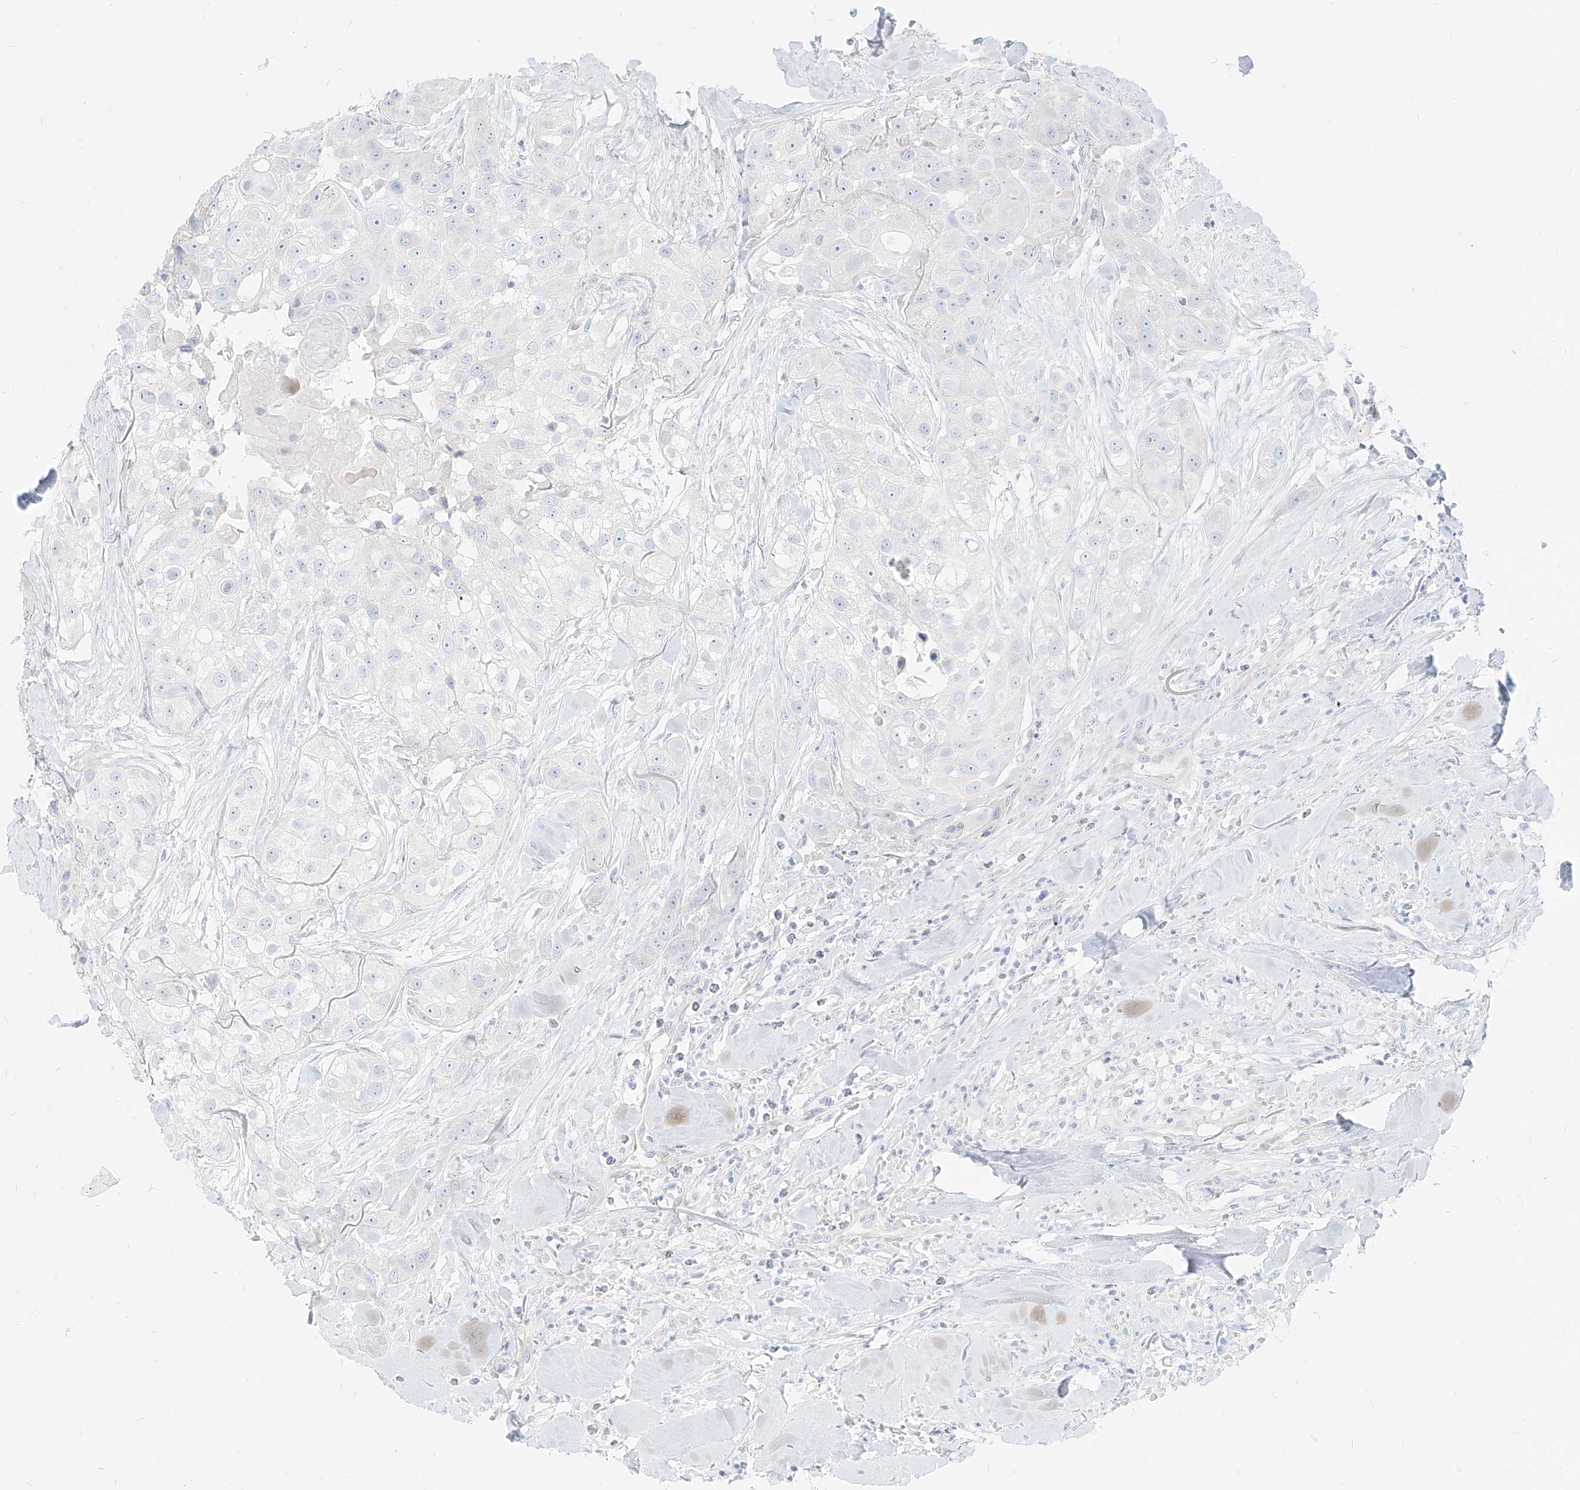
{"staining": {"intensity": "negative", "quantity": "none", "location": "none"}, "tissue": "head and neck cancer", "cell_type": "Tumor cells", "image_type": "cancer", "snomed": [{"axis": "morphology", "description": "Normal tissue, NOS"}, {"axis": "morphology", "description": "Squamous cell carcinoma, NOS"}, {"axis": "topography", "description": "Skeletal muscle"}, {"axis": "topography", "description": "Head-Neck"}], "caption": "Tumor cells show no significant protein positivity in squamous cell carcinoma (head and neck). (Immunohistochemistry, brightfield microscopy, high magnification).", "gene": "ITPKB", "patient": {"sex": "male", "age": 51}}